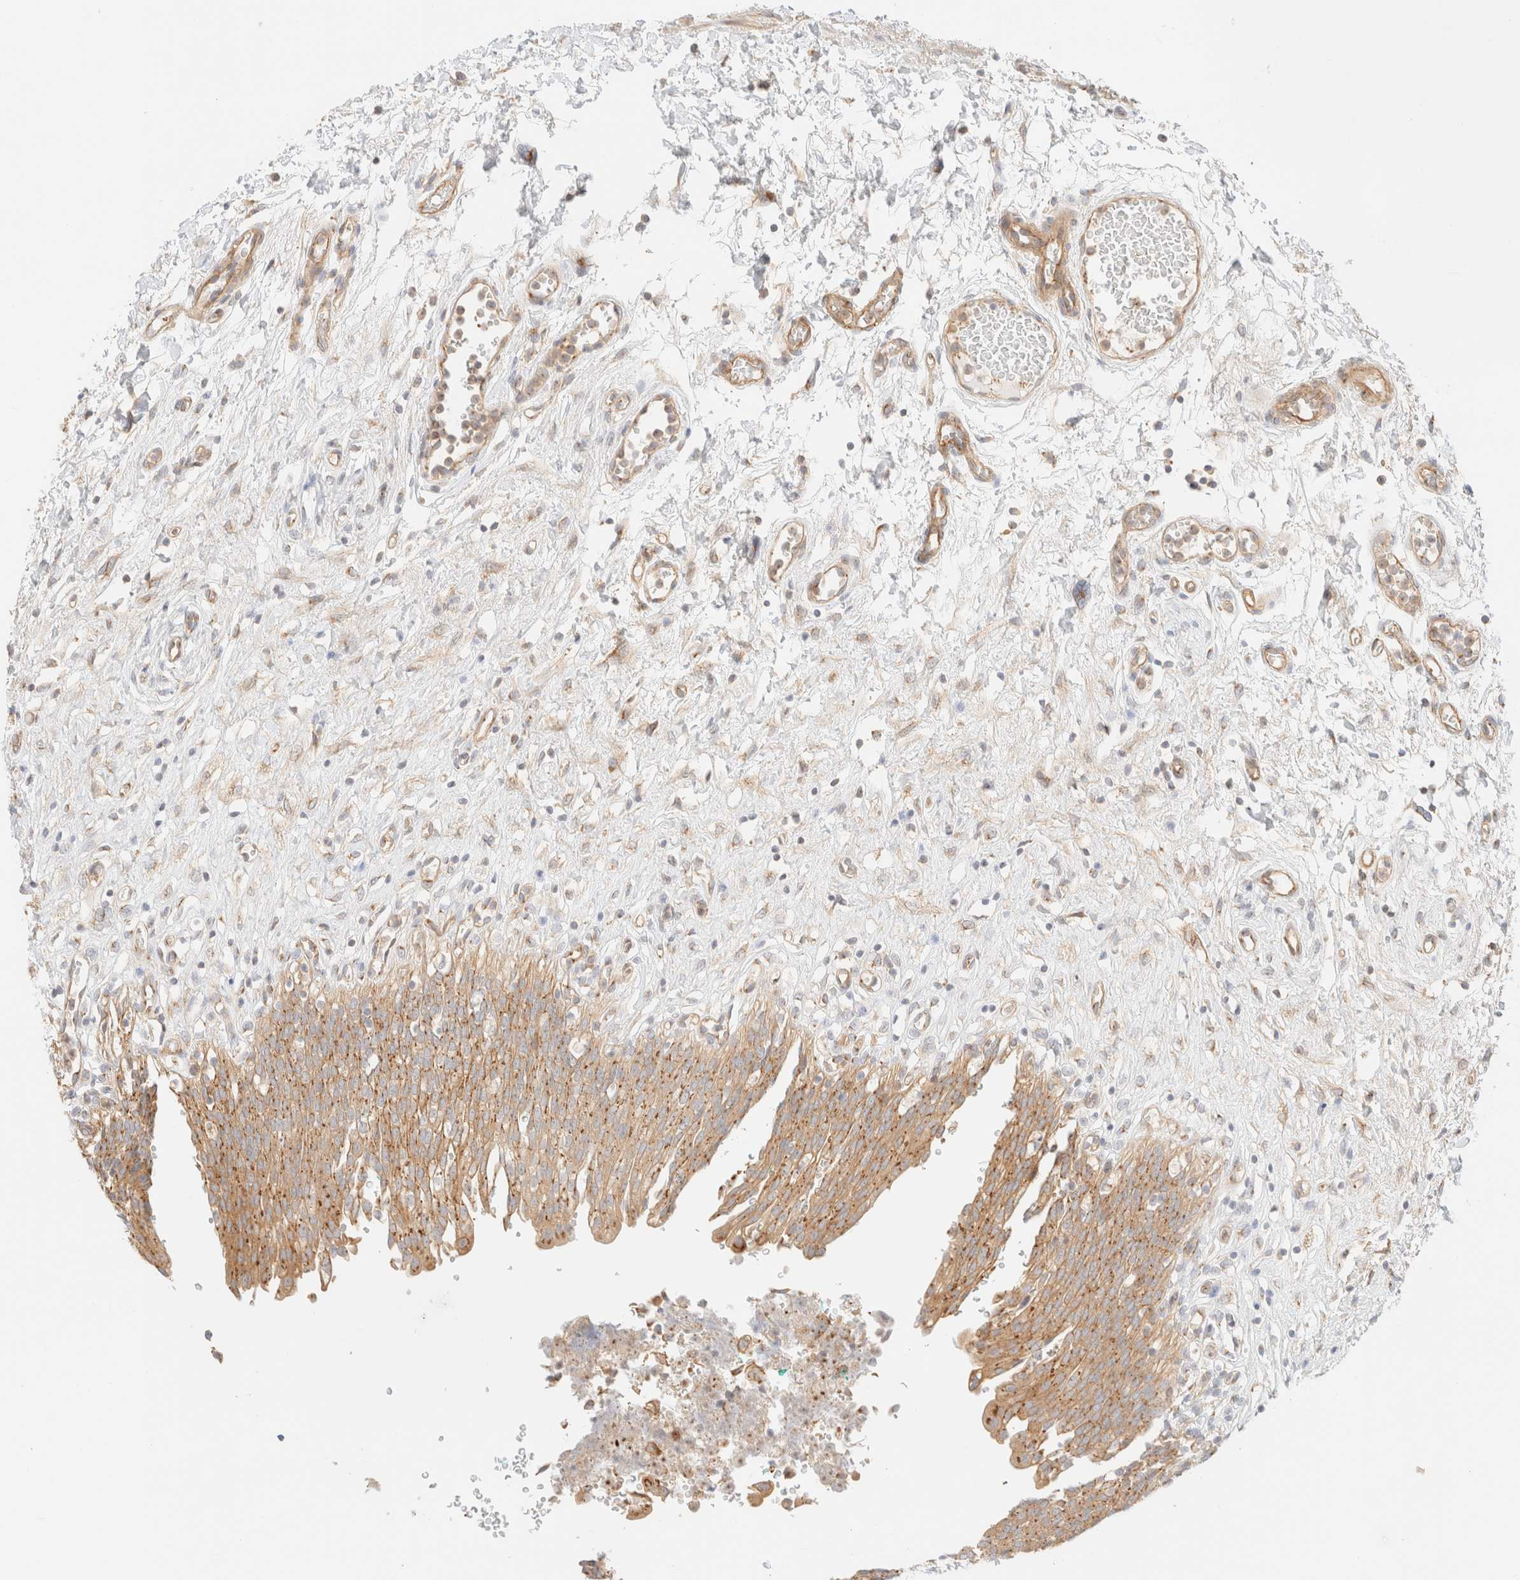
{"staining": {"intensity": "moderate", "quantity": ">75%", "location": "cytoplasmic/membranous"}, "tissue": "urinary bladder", "cell_type": "Urothelial cells", "image_type": "normal", "snomed": [{"axis": "morphology", "description": "Urothelial carcinoma, High grade"}, {"axis": "topography", "description": "Urinary bladder"}], "caption": "Urinary bladder stained with a brown dye exhibits moderate cytoplasmic/membranous positive staining in about >75% of urothelial cells.", "gene": "MYO10", "patient": {"sex": "male", "age": 46}}